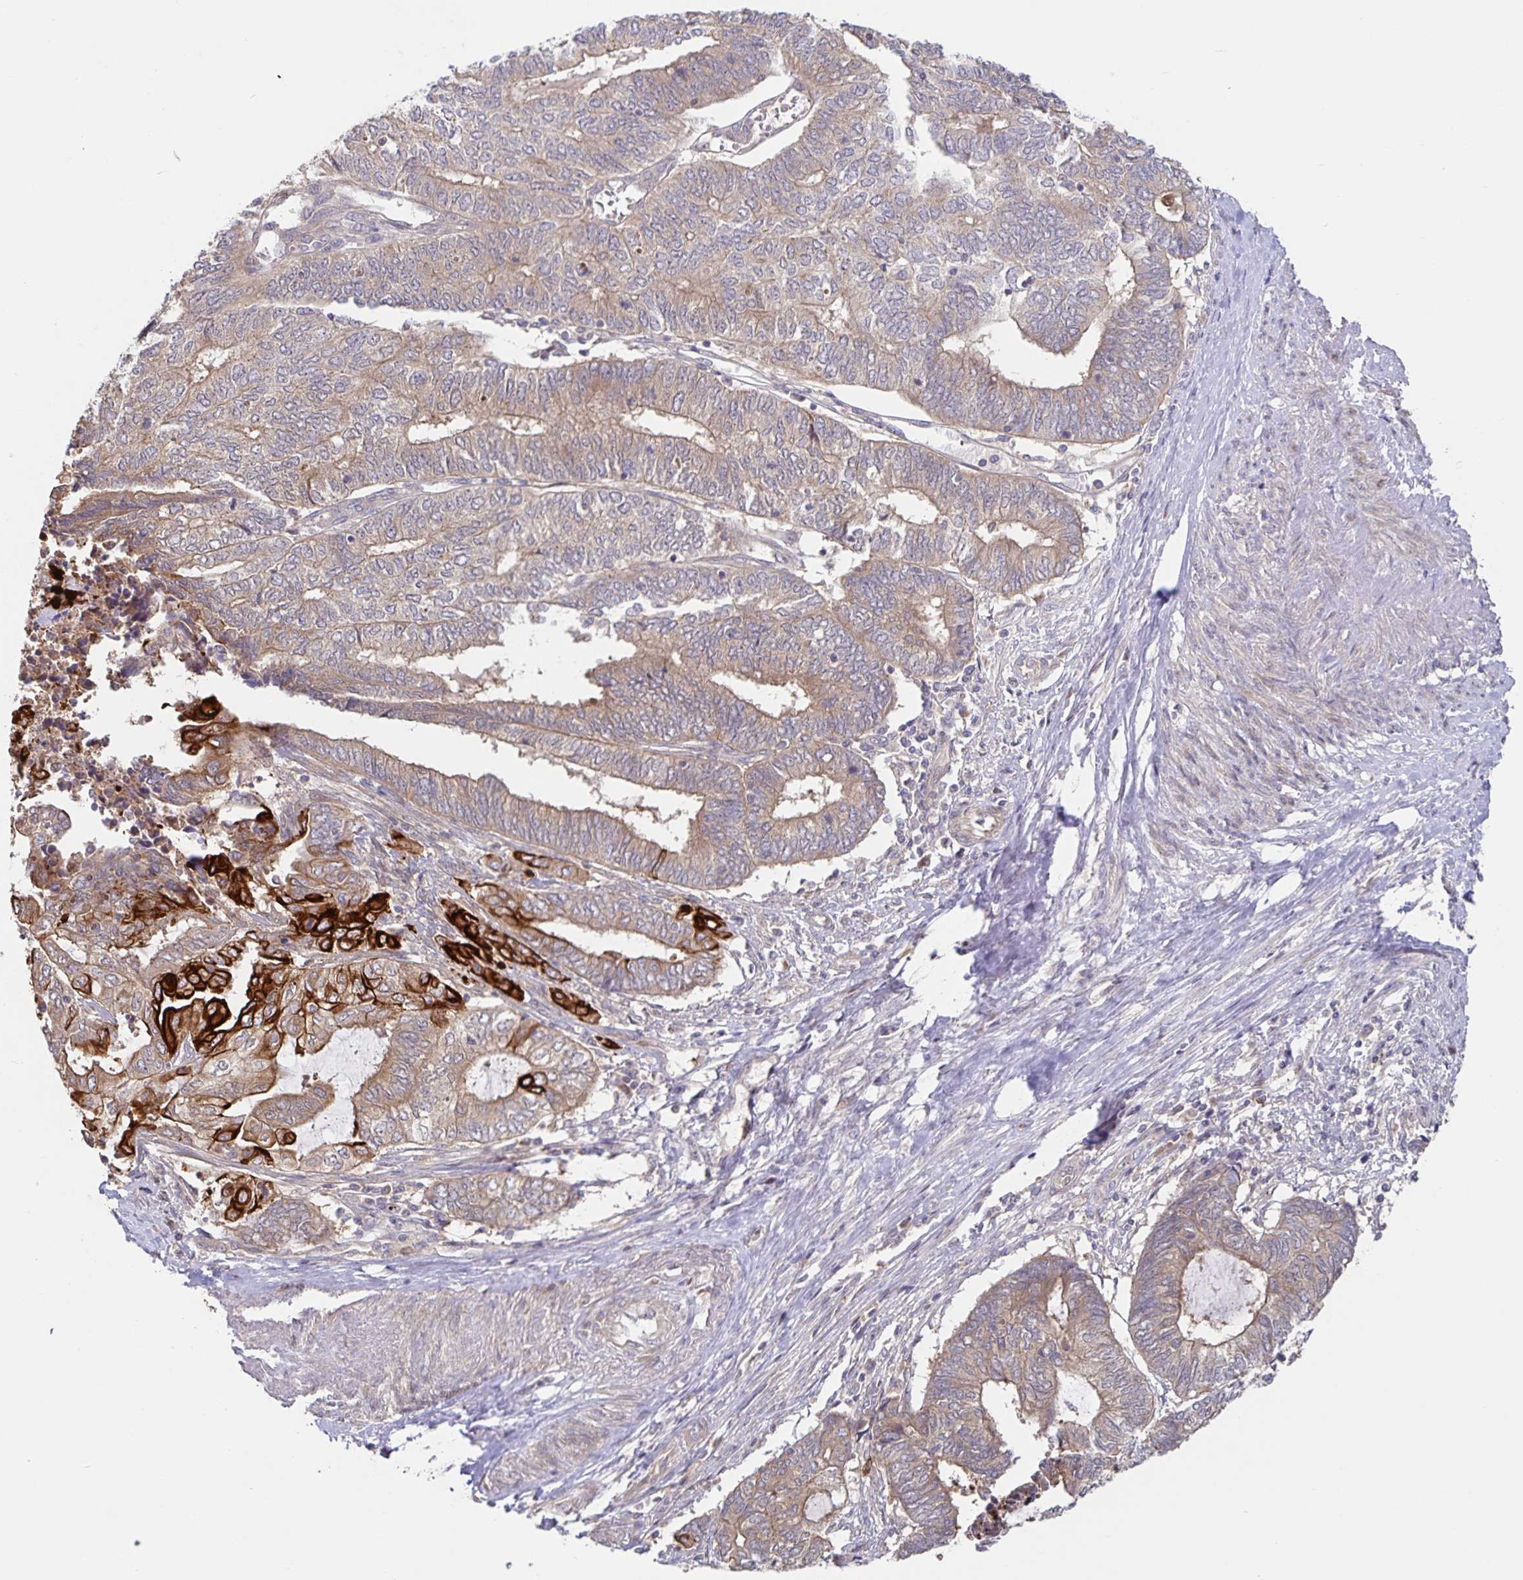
{"staining": {"intensity": "strong", "quantity": "<25%", "location": "cytoplasmic/membranous"}, "tissue": "endometrial cancer", "cell_type": "Tumor cells", "image_type": "cancer", "snomed": [{"axis": "morphology", "description": "Adenocarcinoma, NOS"}, {"axis": "topography", "description": "Uterus"}, {"axis": "topography", "description": "Endometrium"}], "caption": "DAB immunohistochemical staining of human adenocarcinoma (endometrial) reveals strong cytoplasmic/membranous protein staining in approximately <25% of tumor cells.", "gene": "AACS", "patient": {"sex": "female", "age": 70}}